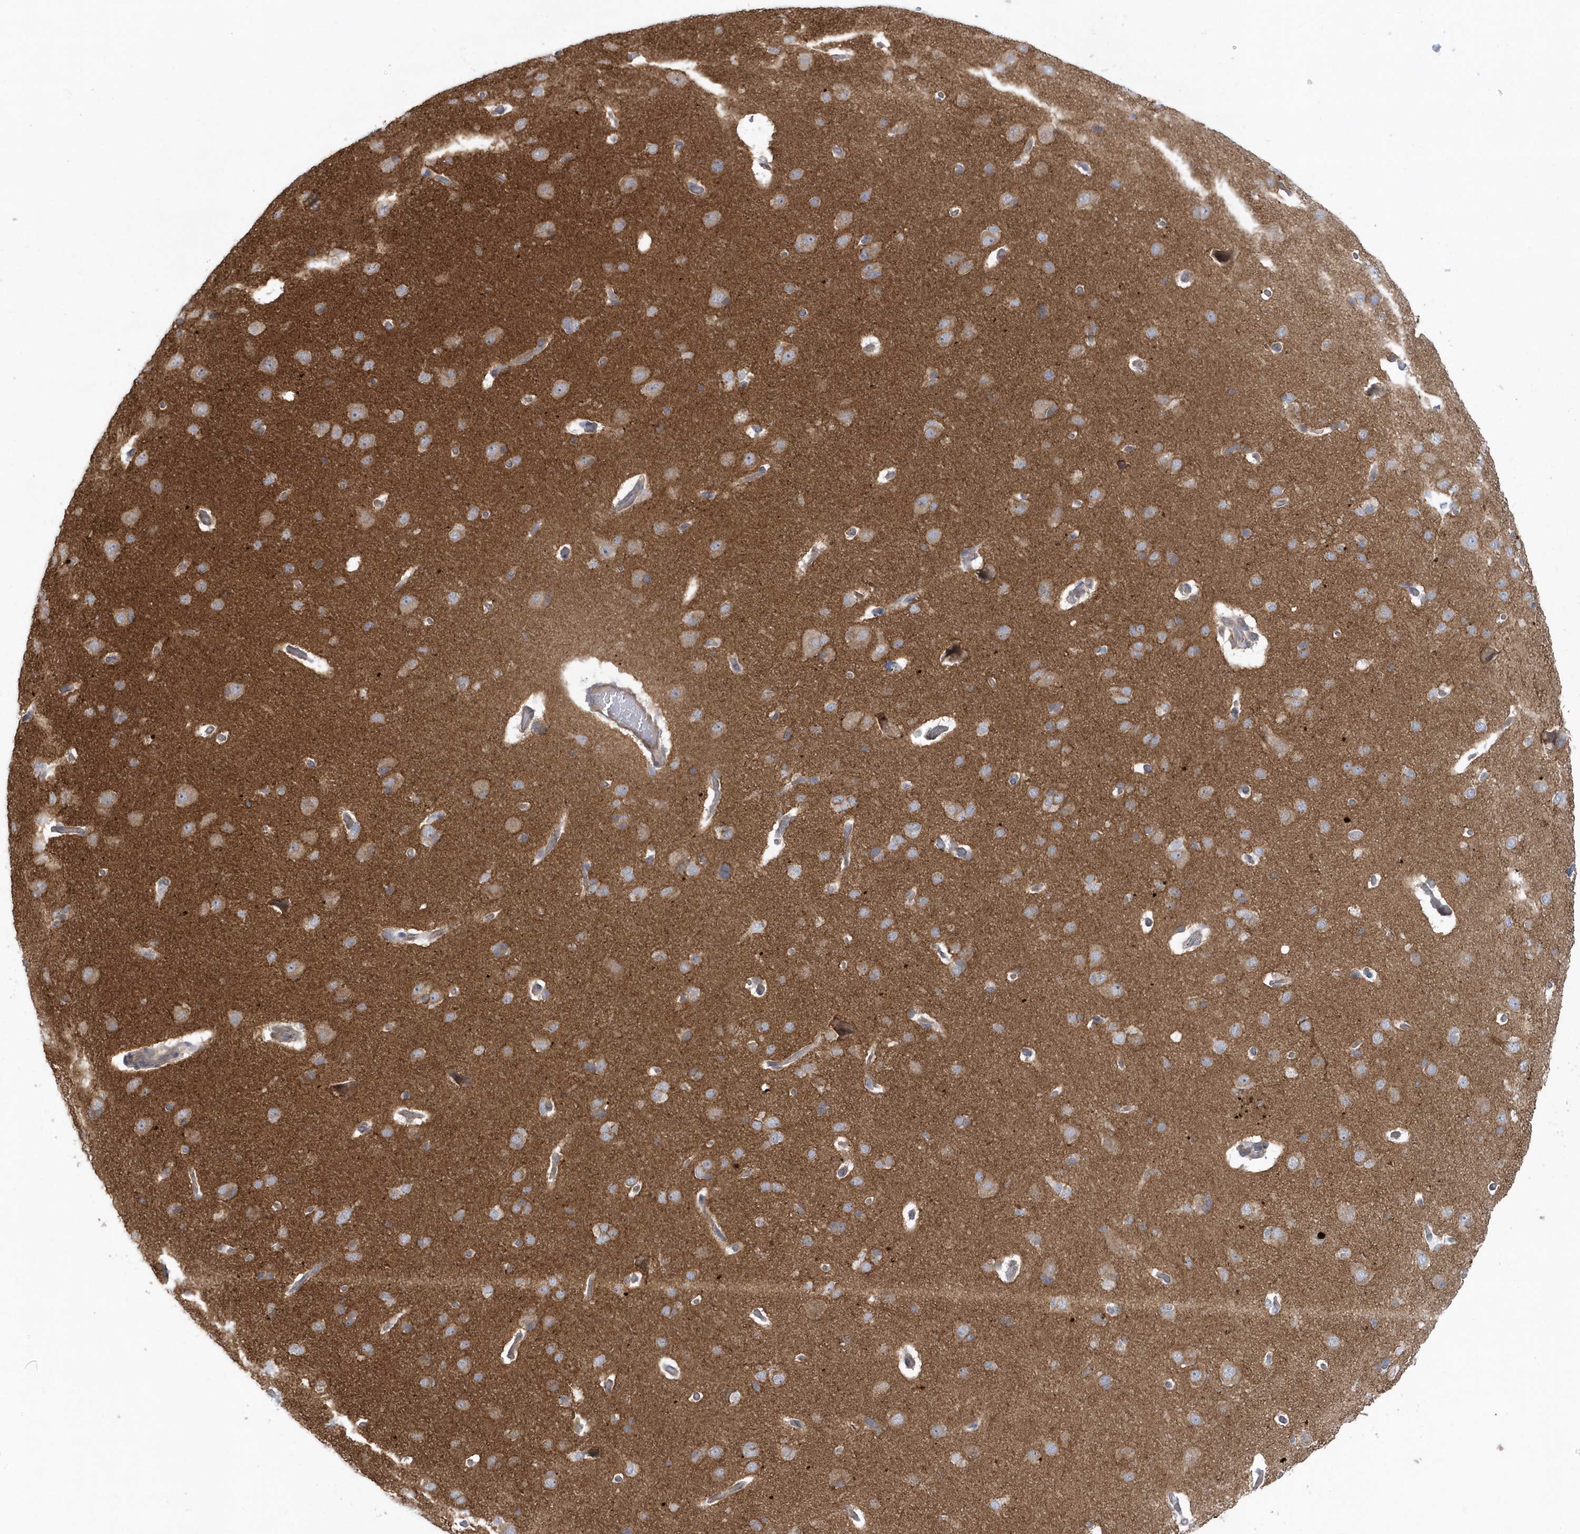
{"staining": {"intensity": "moderate", "quantity": ">75%", "location": "cytoplasmic/membranous"}, "tissue": "cerebral cortex", "cell_type": "Endothelial cells", "image_type": "normal", "snomed": [{"axis": "morphology", "description": "Normal tissue, NOS"}, {"axis": "topography", "description": "Cerebral cortex"}], "caption": "Cerebral cortex stained with IHC demonstrates moderate cytoplasmic/membranous expression in about >75% of endothelial cells. Ihc stains the protein of interest in brown and the nuclei are stained blue.", "gene": "RAI14", "patient": {"sex": "male", "age": 62}}